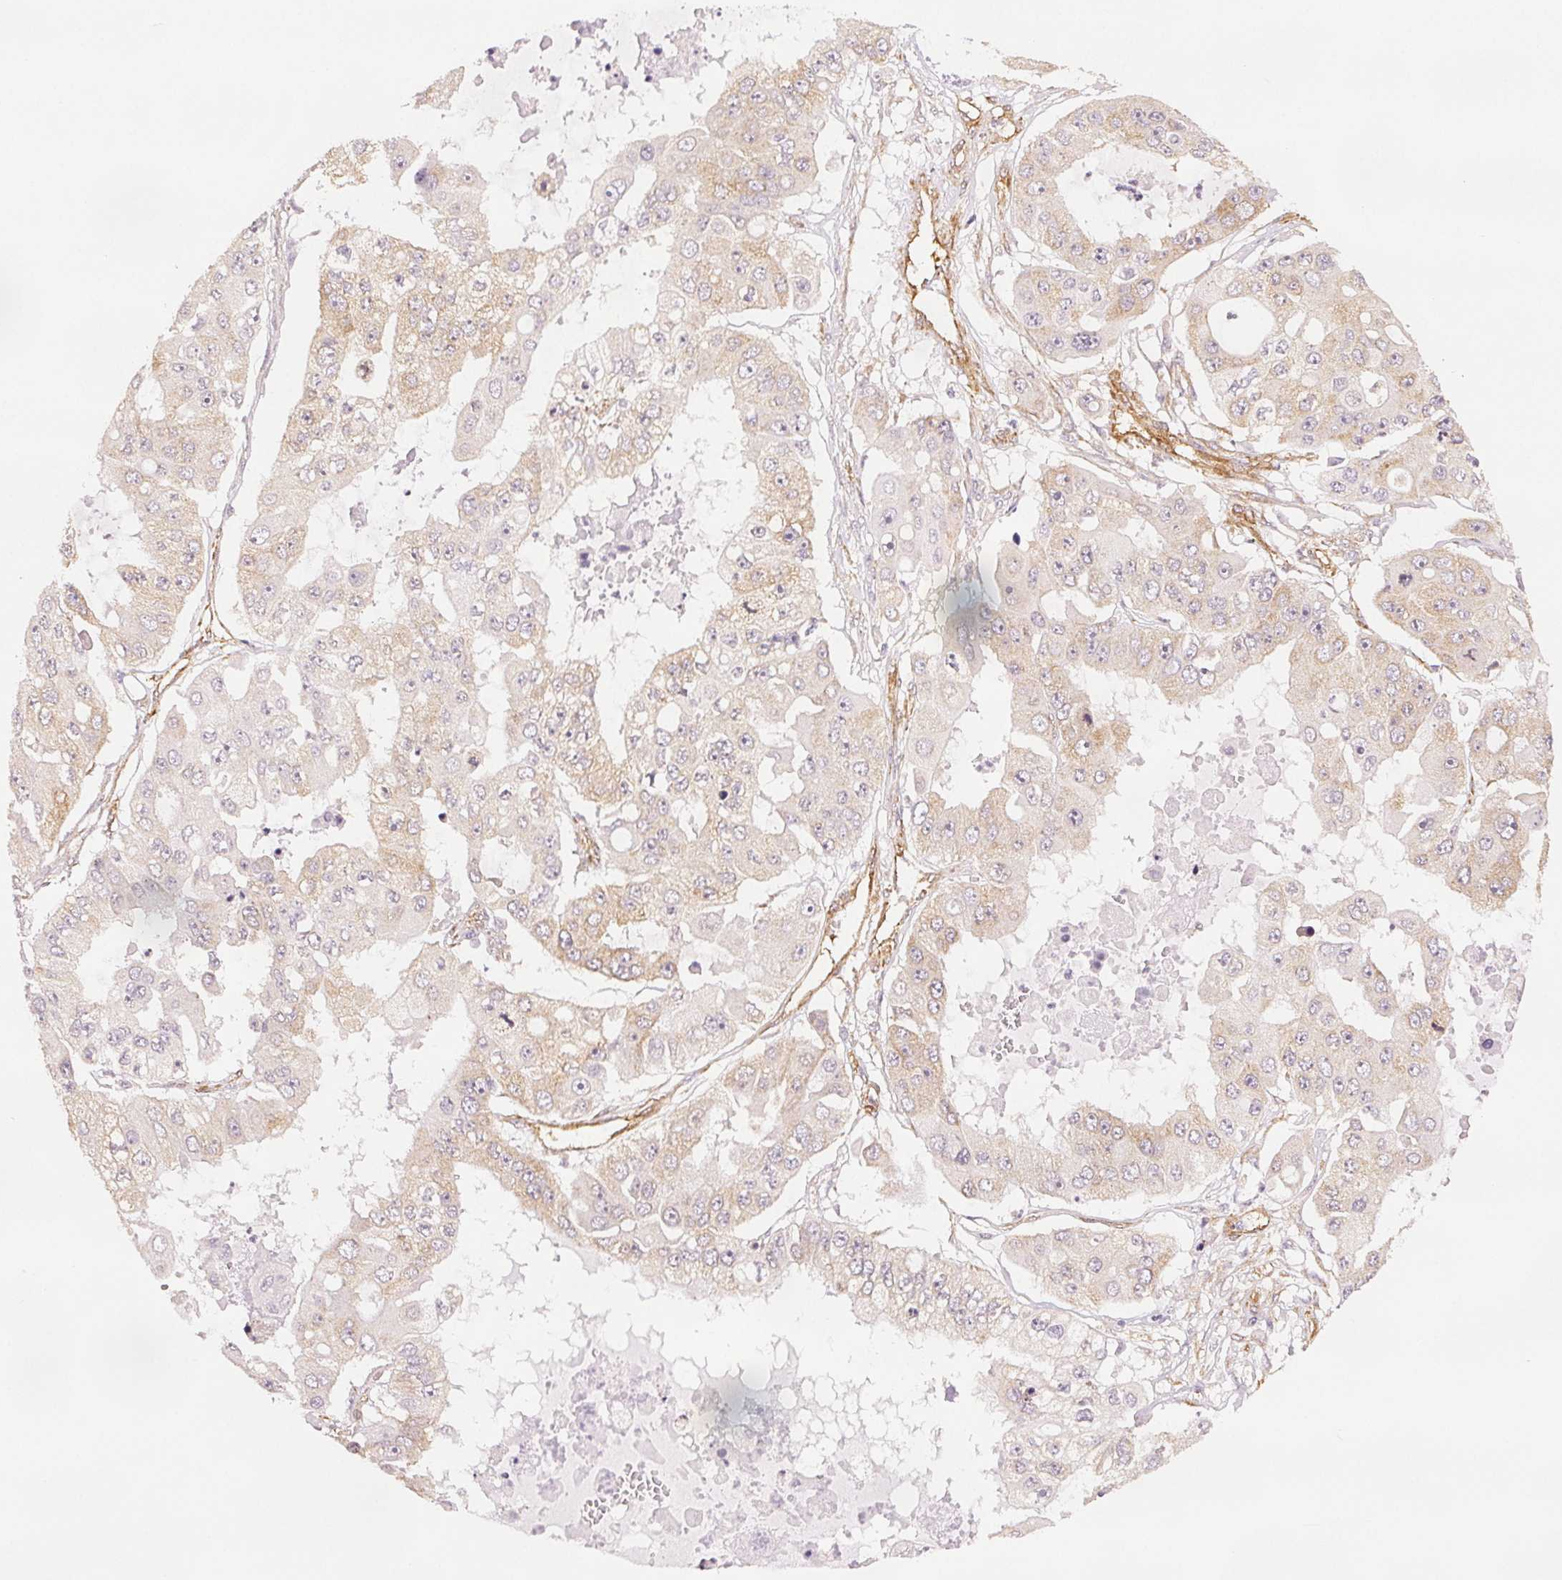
{"staining": {"intensity": "weak", "quantity": "25%-75%", "location": "cytoplasmic/membranous"}, "tissue": "ovarian cancer", "cell_type": "Tumor cells", "image_type": "cancer", "snomed": [{"axis": "morphology", "description": "Cystadenocarcinoma, serous, NOS"}, {"axis": "topography", "description": "Ovary"}], "caption": "The immunohistochemical stain shows weak cytoplasmic/membranous staining in tumor cells of ovarian cancer (serous cystadenocarcinoma) tissue.", "gene": "DIAPH2", "patient": {"sex": "female", "age": 56}}